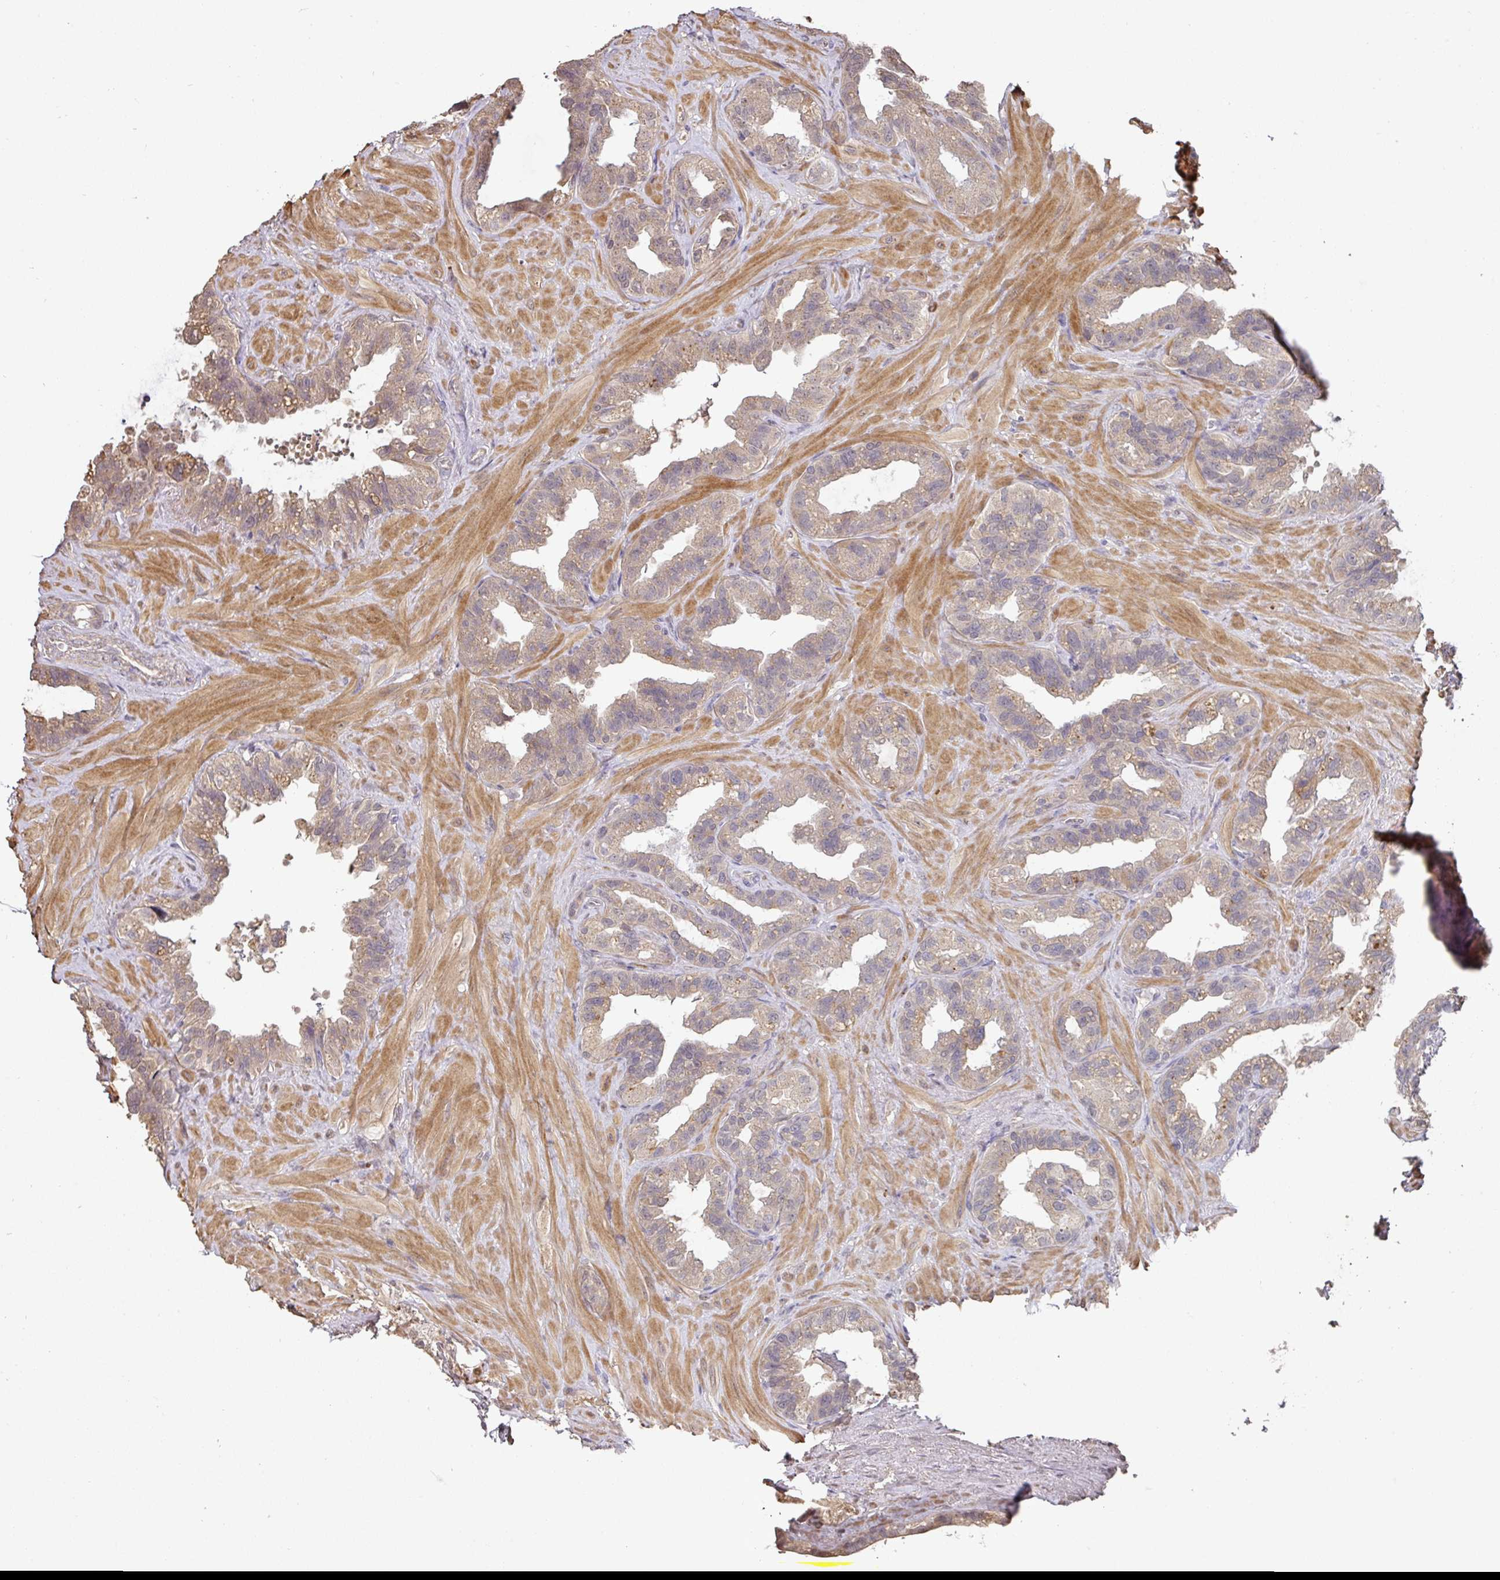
{"staining": {"intensity": "moderate", "quantity": "25%-75%", "location": "cytoplasmic/membranous"}, "tissue": "seminal vesicle", "cell_type": "Glandular cells", "image_type": "normal", "snomed": [{"axis": "morphology", "description": "Normal tissue, NOS"}, {"axis": "topography", "description": "Seminal veicle"}, {"axis": "topography", "description": "Peripheral nerve tissue"}], "caption": "Immunohistochemical staining of unremarkable human seminal vesicle shows 25%-75% levels of moderate cytoplasmic/membranous protein expression in approximately 25%-75% of glandular cells.", "gene": "ACVR2B", "patient": {"sex": "male", "age": 76}}